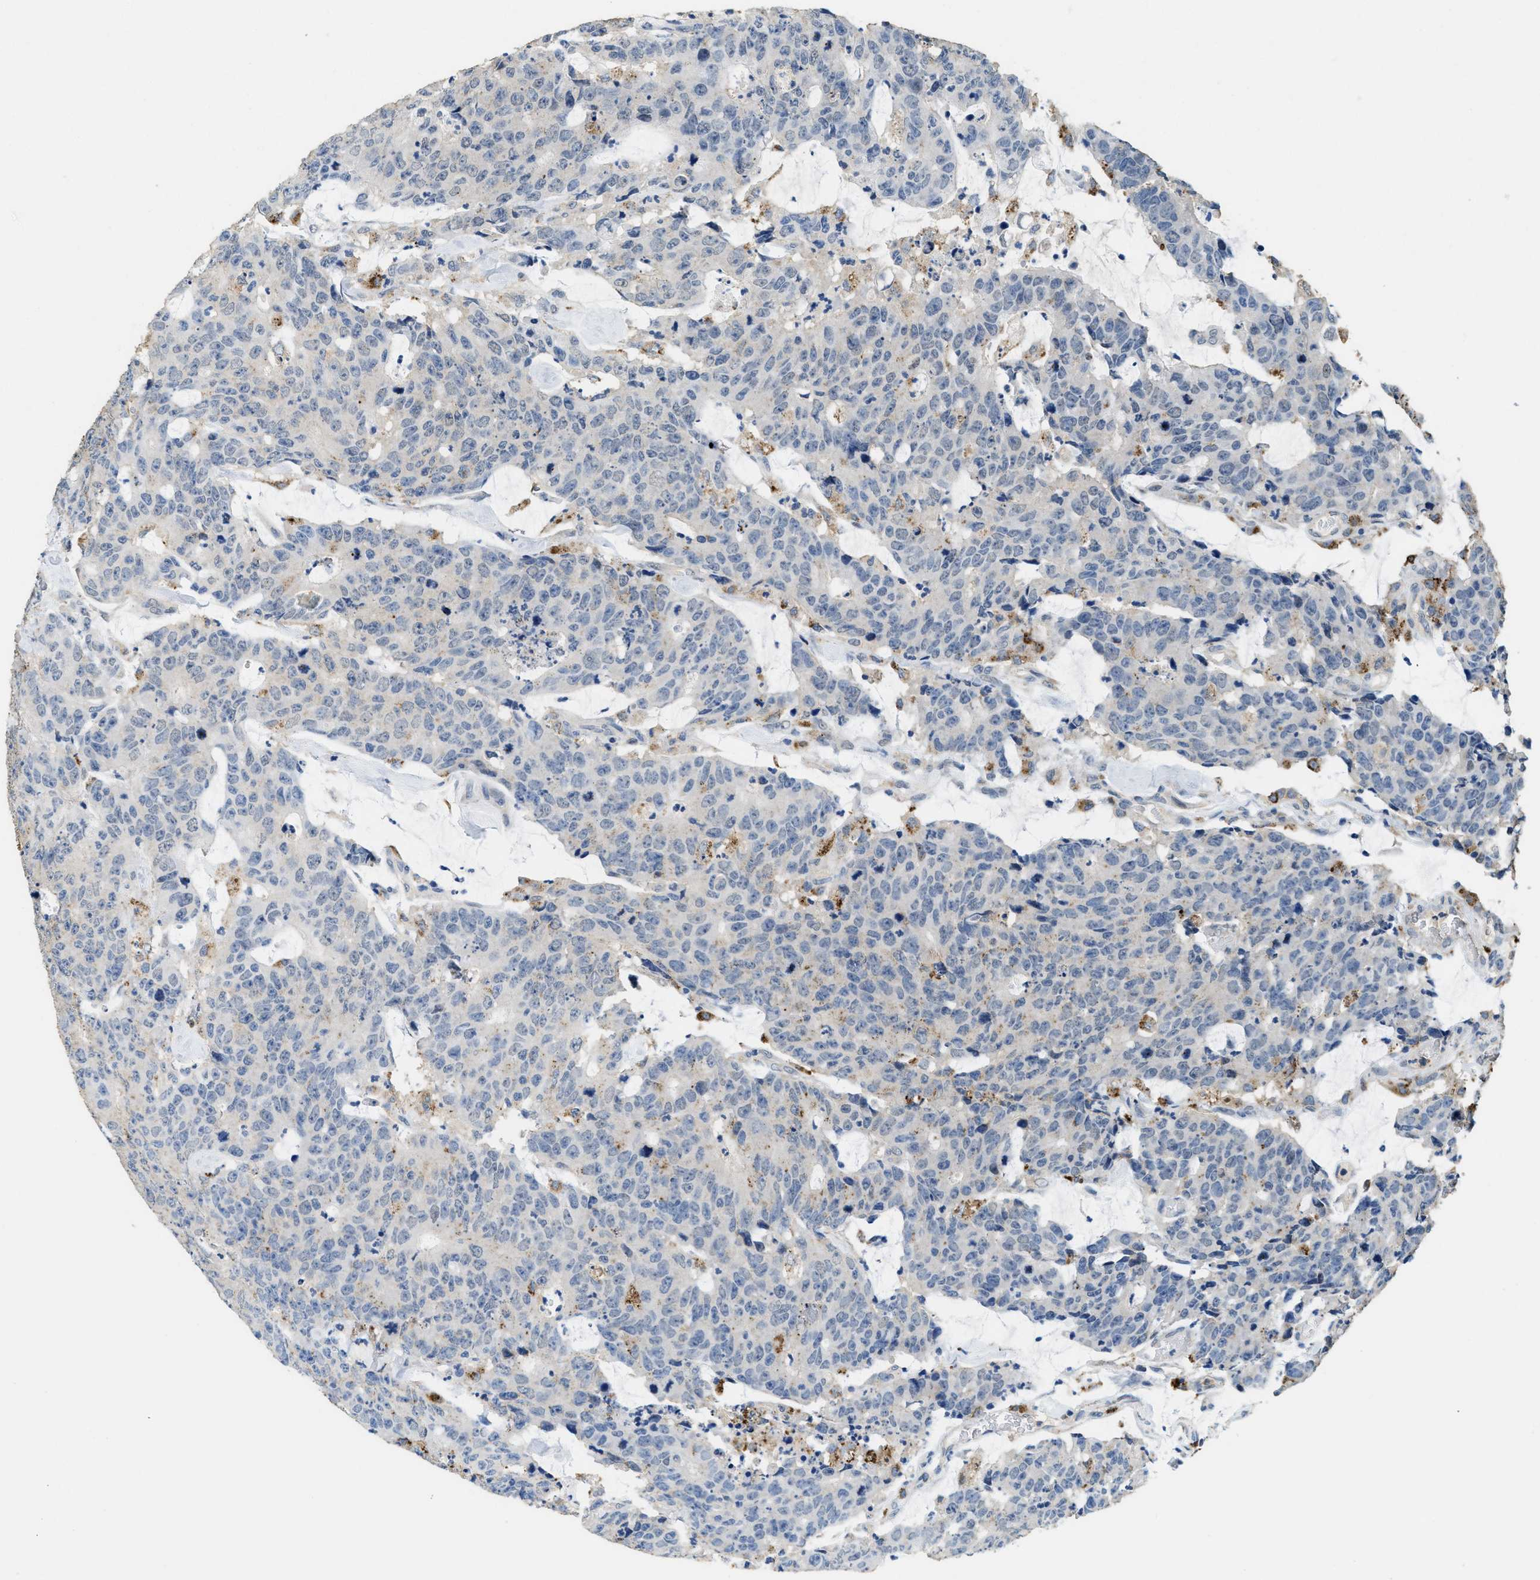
{"staining": {"intensity": "weak", "quantity": "<25%", "location": "cytoplasmic/membranous"}, "tissue": "colorectal cancer", "cell_type": "Tumor cells", "image_type": "cancer", "snomed": [{"axis": "morphology", "description": "Adenocarcinoma, NOS"}, {"axis": "topography", "description": "Colon"}], "caption": "Tumor cells show no significant positivity in colorectal cancer (adenocarcinoma).", "gene": "BMPR2", "patient": {"sex": "female", "age": 86}}